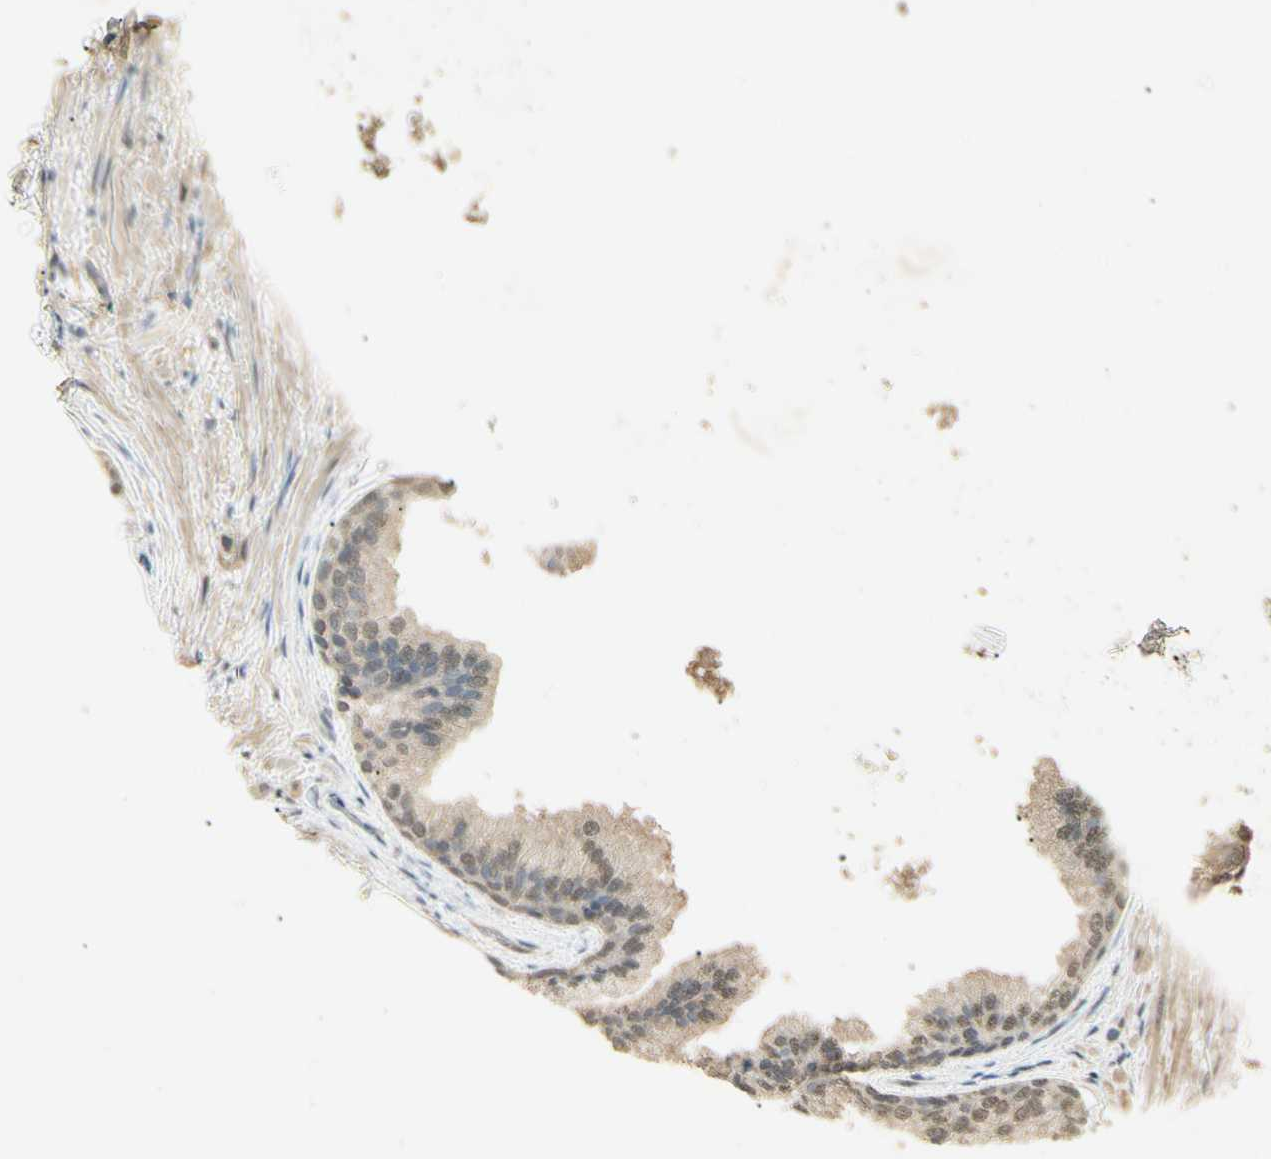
{"staining": {"intensity": "weak", "quantity": "<25%", "location": "nuclear"}, "tissue": "prostate", "cell_type": "Glandular cells", "image_type": "normal", "snomed": [{"axis": "morphology", "description": "Normal tissue, NOS"}, {"axis": "topography", "description": "Prostate"}], "caption": "Immunohistochemistry (IHC) of benign human prostate reveals no expression in glandular cells.", "gene": "SGCA", "patient": {"sex": "male", "age": 76}}